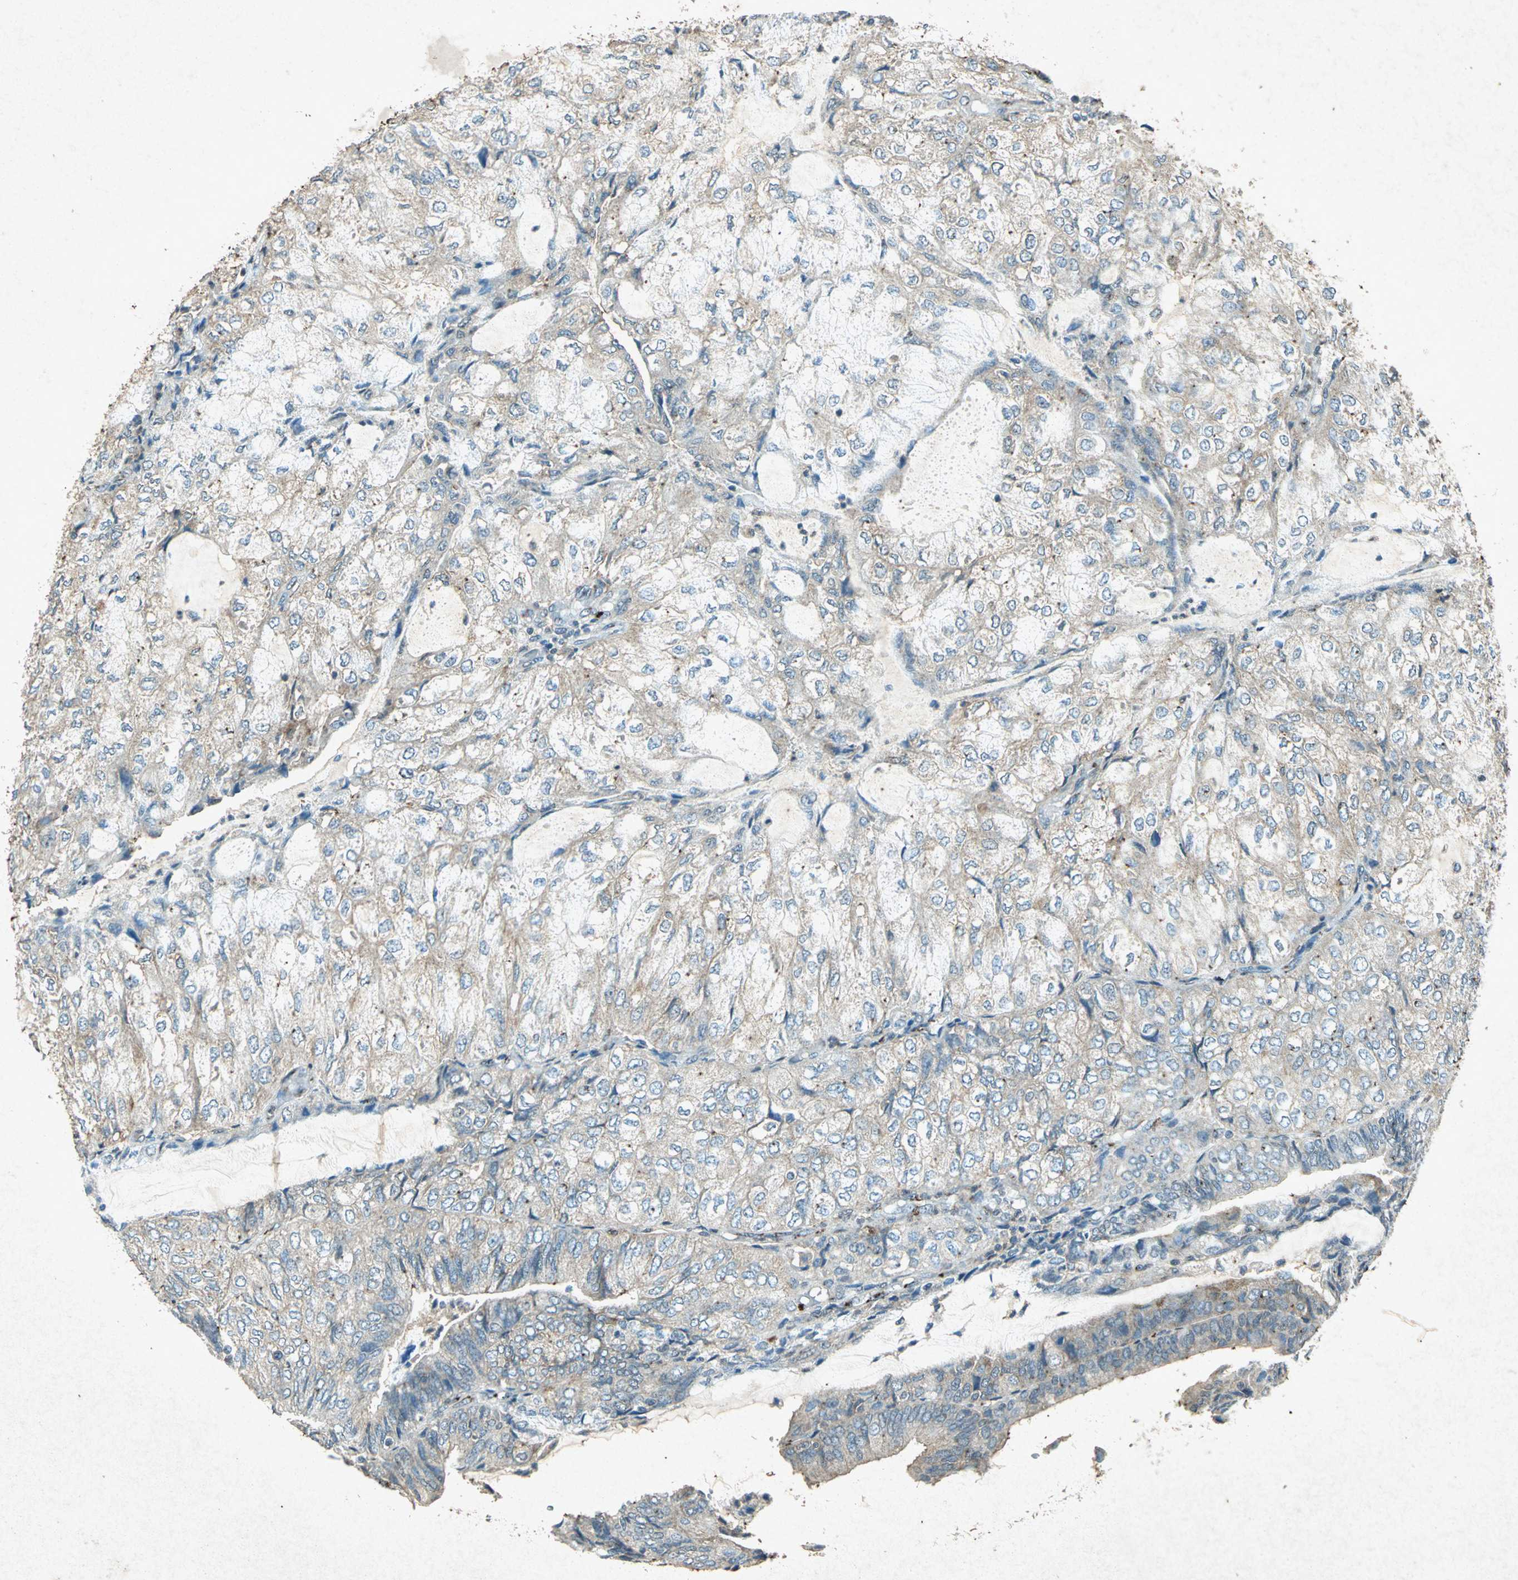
{"staining": {"intensity": "weak", "quantity": "25%-75%", "location": "cytoplasmic/membranous"}, "tissue": "endometrial cancer", "cell_type": "Tumor cells", "image_type": "cancer", "snomed": [{"axis": "morphology", "description": "Adenocarcinoma, NOS"}, {"axis": "topography", "description": "Endometrium"}], "caption": "Protein expression analysis of adenocarcinoma (endometrial) reveals weak cytoplasmic/membranous staining in about 25%-75% of tumor cells. The staining was performed using DAB (3,3'-diaminobenzidine), with brown indicating positive protein expression. Nuclei are stained blue with hematoxylin.", "gene": "PSEN1", "patient": {"sex": "female", "age": 81}}